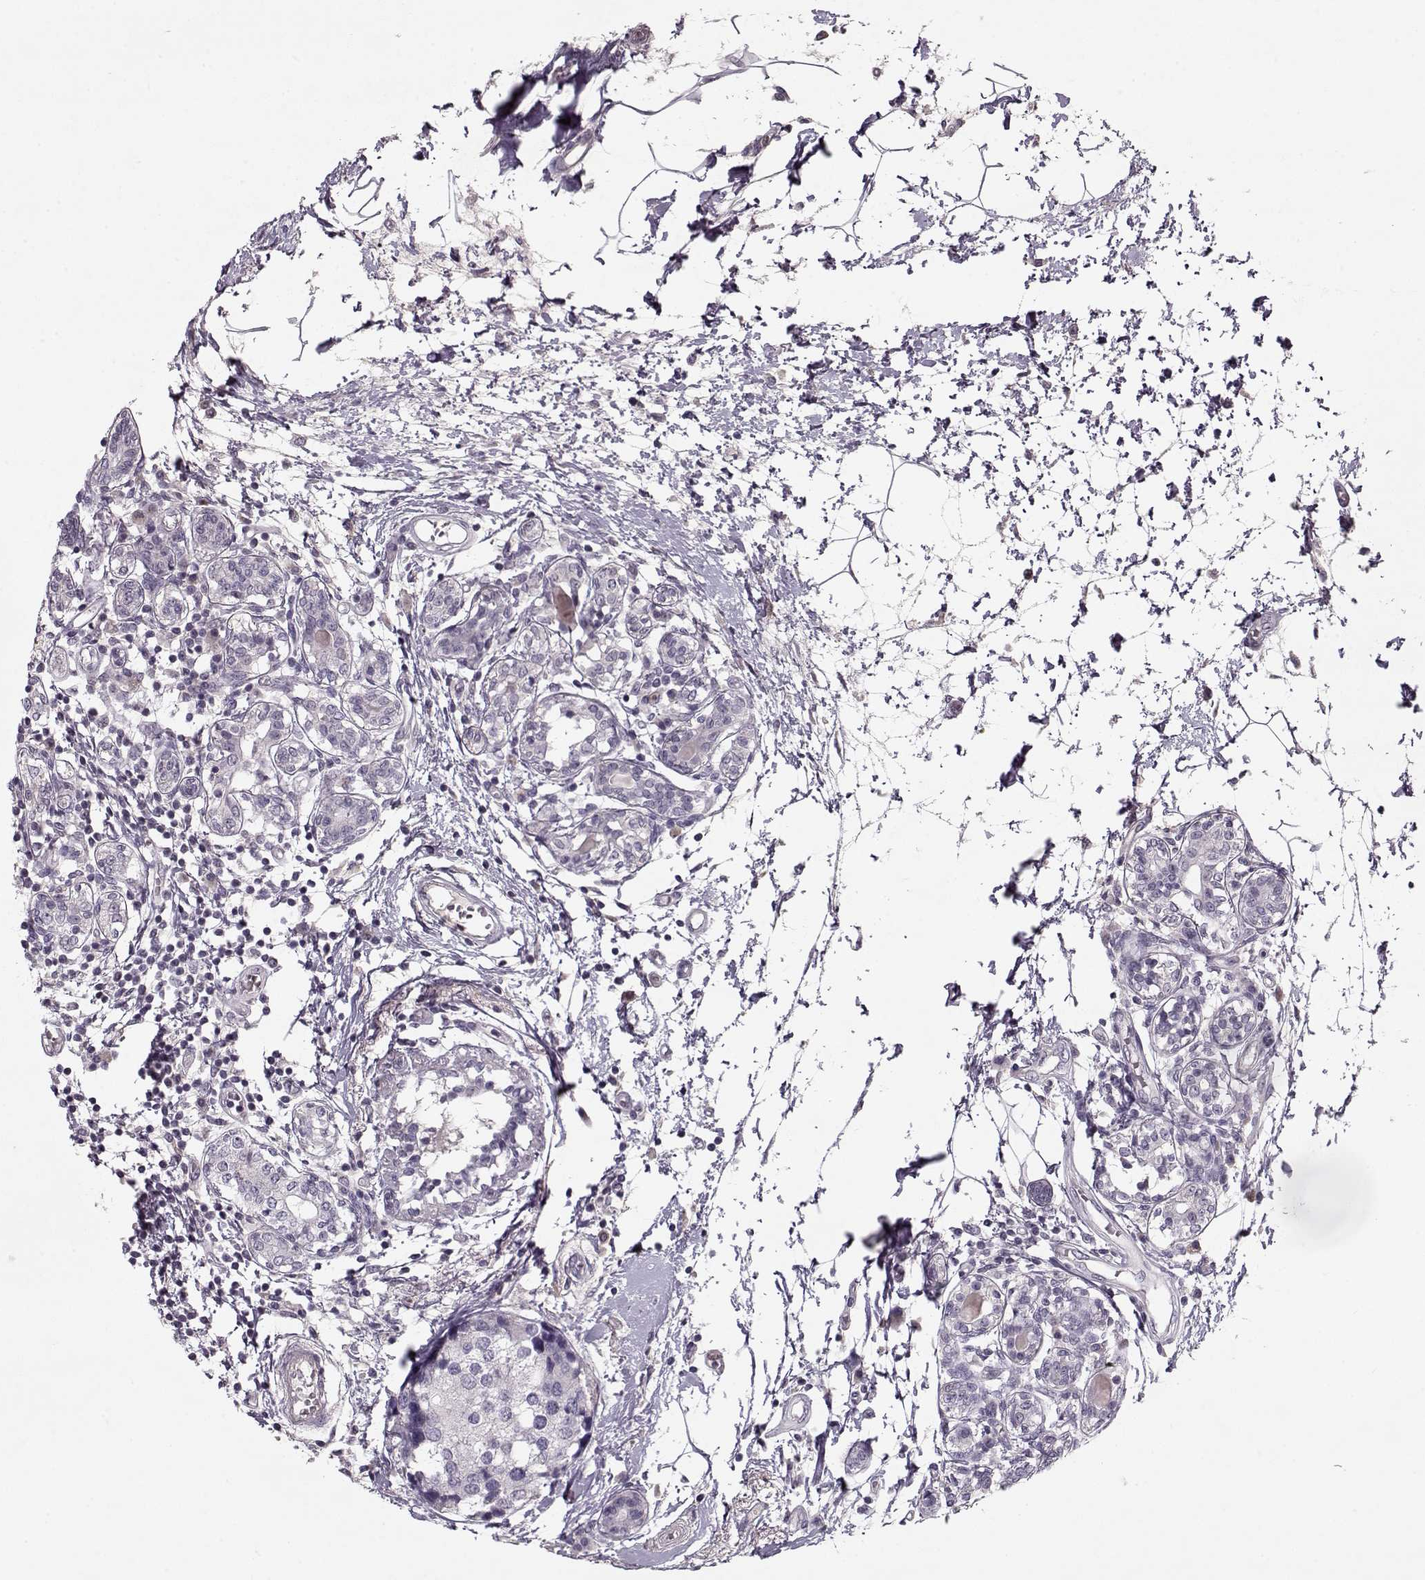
{"staining": {"intensity": "negative", "quantity": "none", "location": "none"}, "tissue": "breast cancer", "cell_type": "Tumor cells", "image_type": "cancer", "snomed": [{"axis": "morphology", "description": "Lobular carcinoma"}, {"axis": "topography", "description": "Breast"}], "caption": "IHC of human breast cancer demonstrates no positivity in tumor cells. (DAB immunohistochemistry with hematoxylin counter stain).", "gene": "ACOT11", "patient": {"sex": "female", "age": 59}}